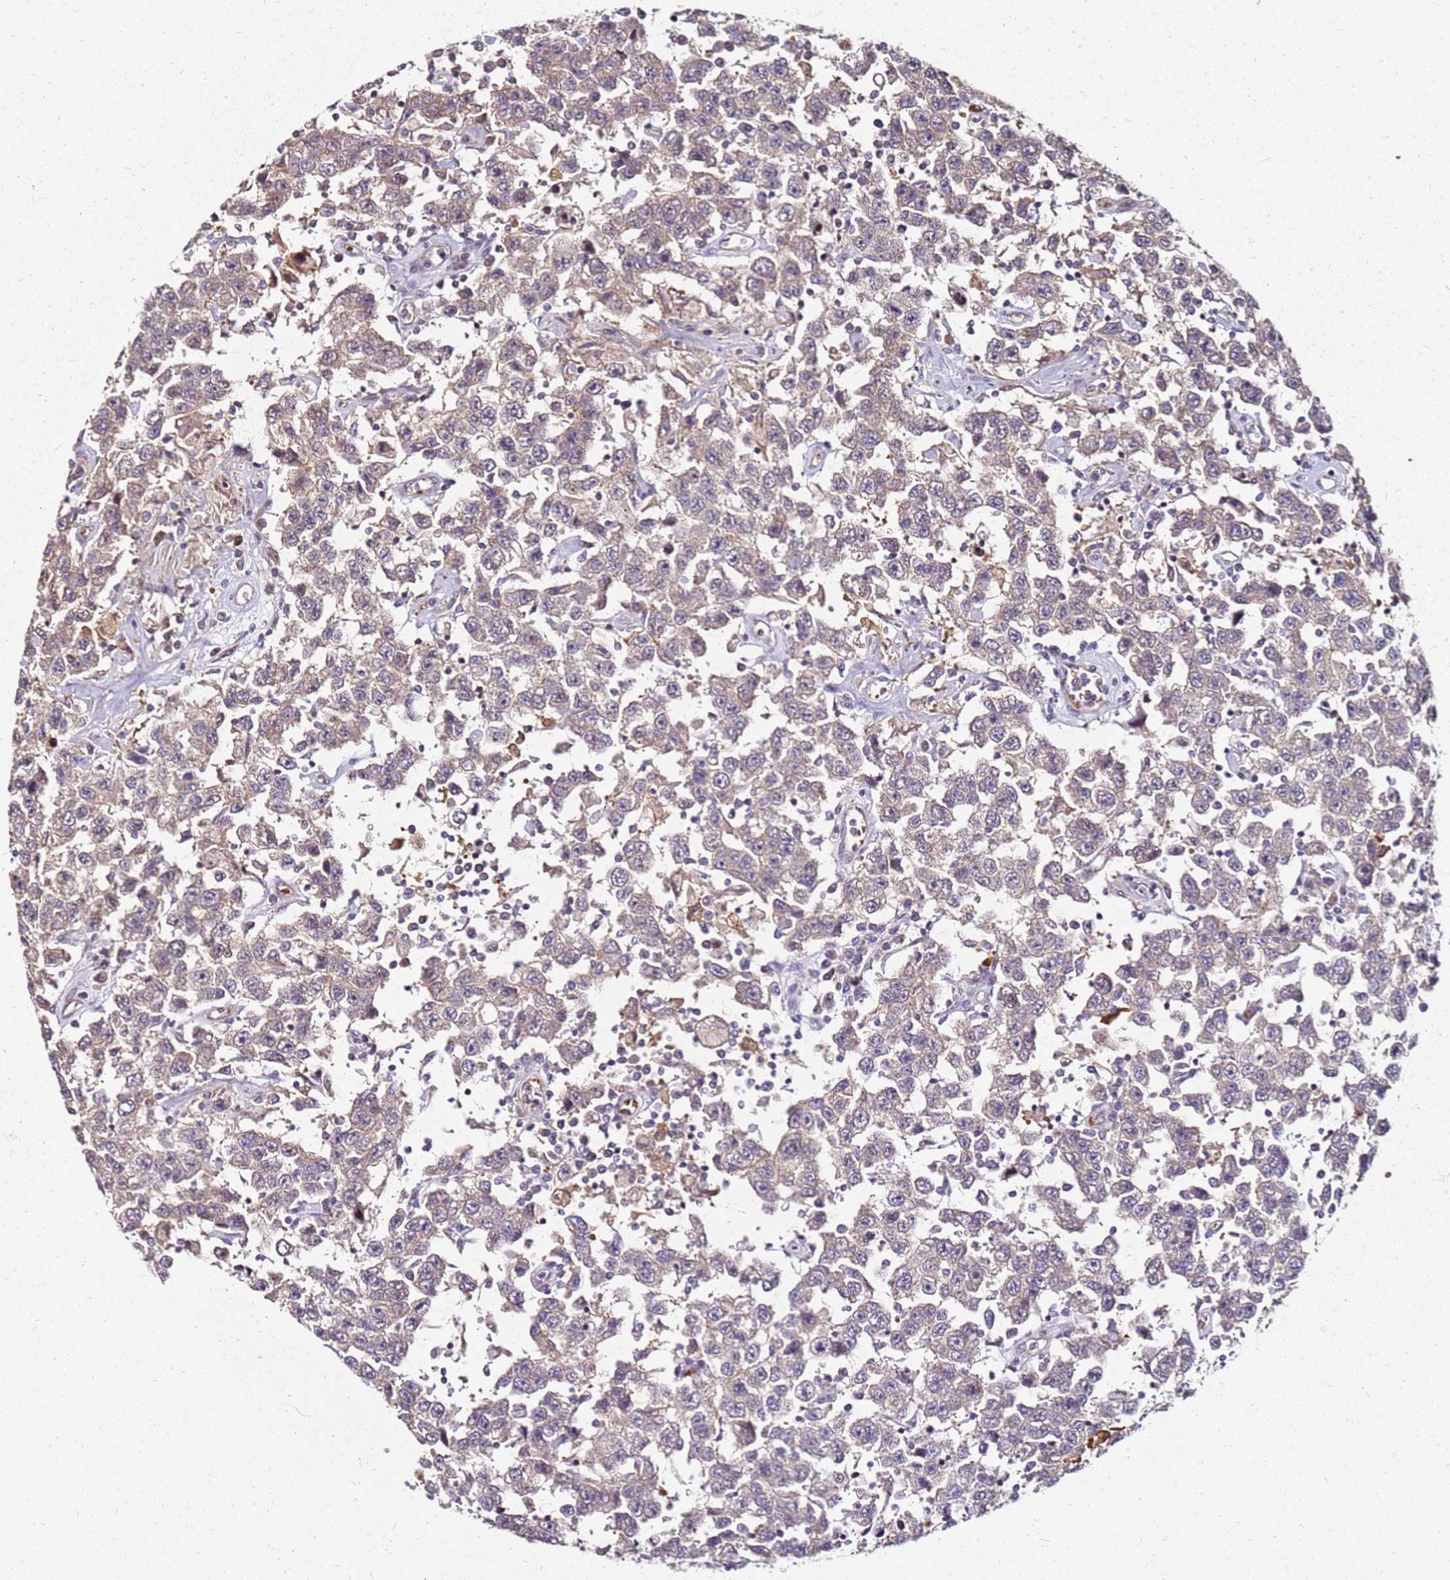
{"staining": {"intensity": "negative", "quantity": "none", "location": "none"}, "tissue": "testis cancer", "cell_type": "Tumor cells", "image_type": "cancer", "snomed": [{"axis": "morphology", "description": "Seminoma, NOS"}, {"axis": "topography", "description": "Testis"}], "caption": "Immunohistochemistry (IHC) micrograph of neoplastic tissue: human testis seminoma stained with DAB (3,3'-diaminobenzidine) reveals no significant protein expression in tumor cells.", "gene": "RNF11", "patient": {"sex": "male", "age": 41}}